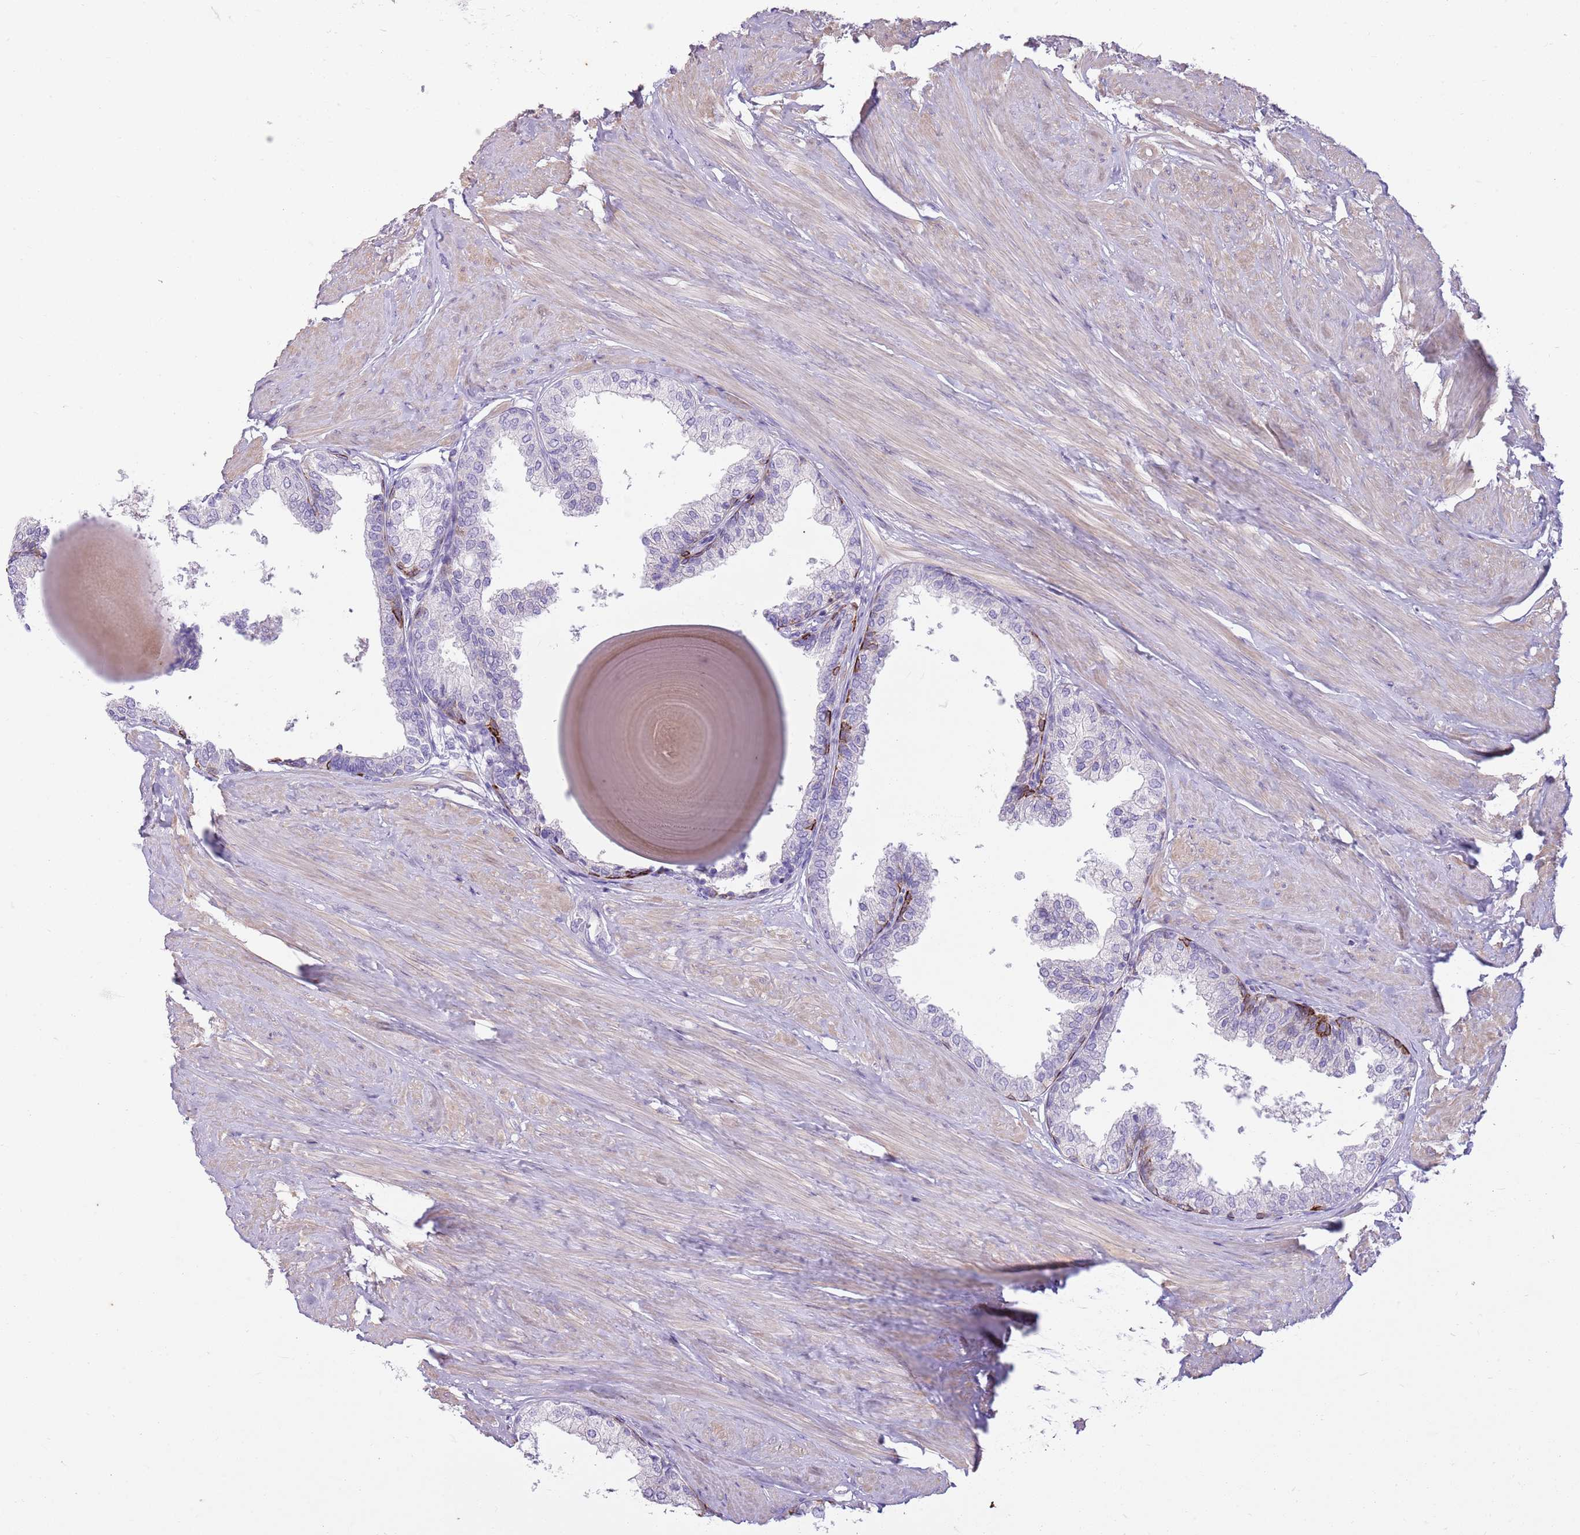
{"staining": {"intensity": "strong", "quantity": "<25%", "location": "cytoplasmic/membranous"}, "tissue": "prostate", "cell_type": "Glandular cells", "image_type": "normal", "snomed": [{"axis": "morphology", "description": "Normal tissue, NOS"}, {"axis": "topography", "description": "Prostate"}], "caption": "Immunohistochemistry image of benign human prostate stained for a protein (brown), which shows medium levels of strong cytoplasmic/membranous positivity in approximately <25% of glandular cells.", "gene": "CNPPD1", "patient": {"sex": "male", "age": 48}}